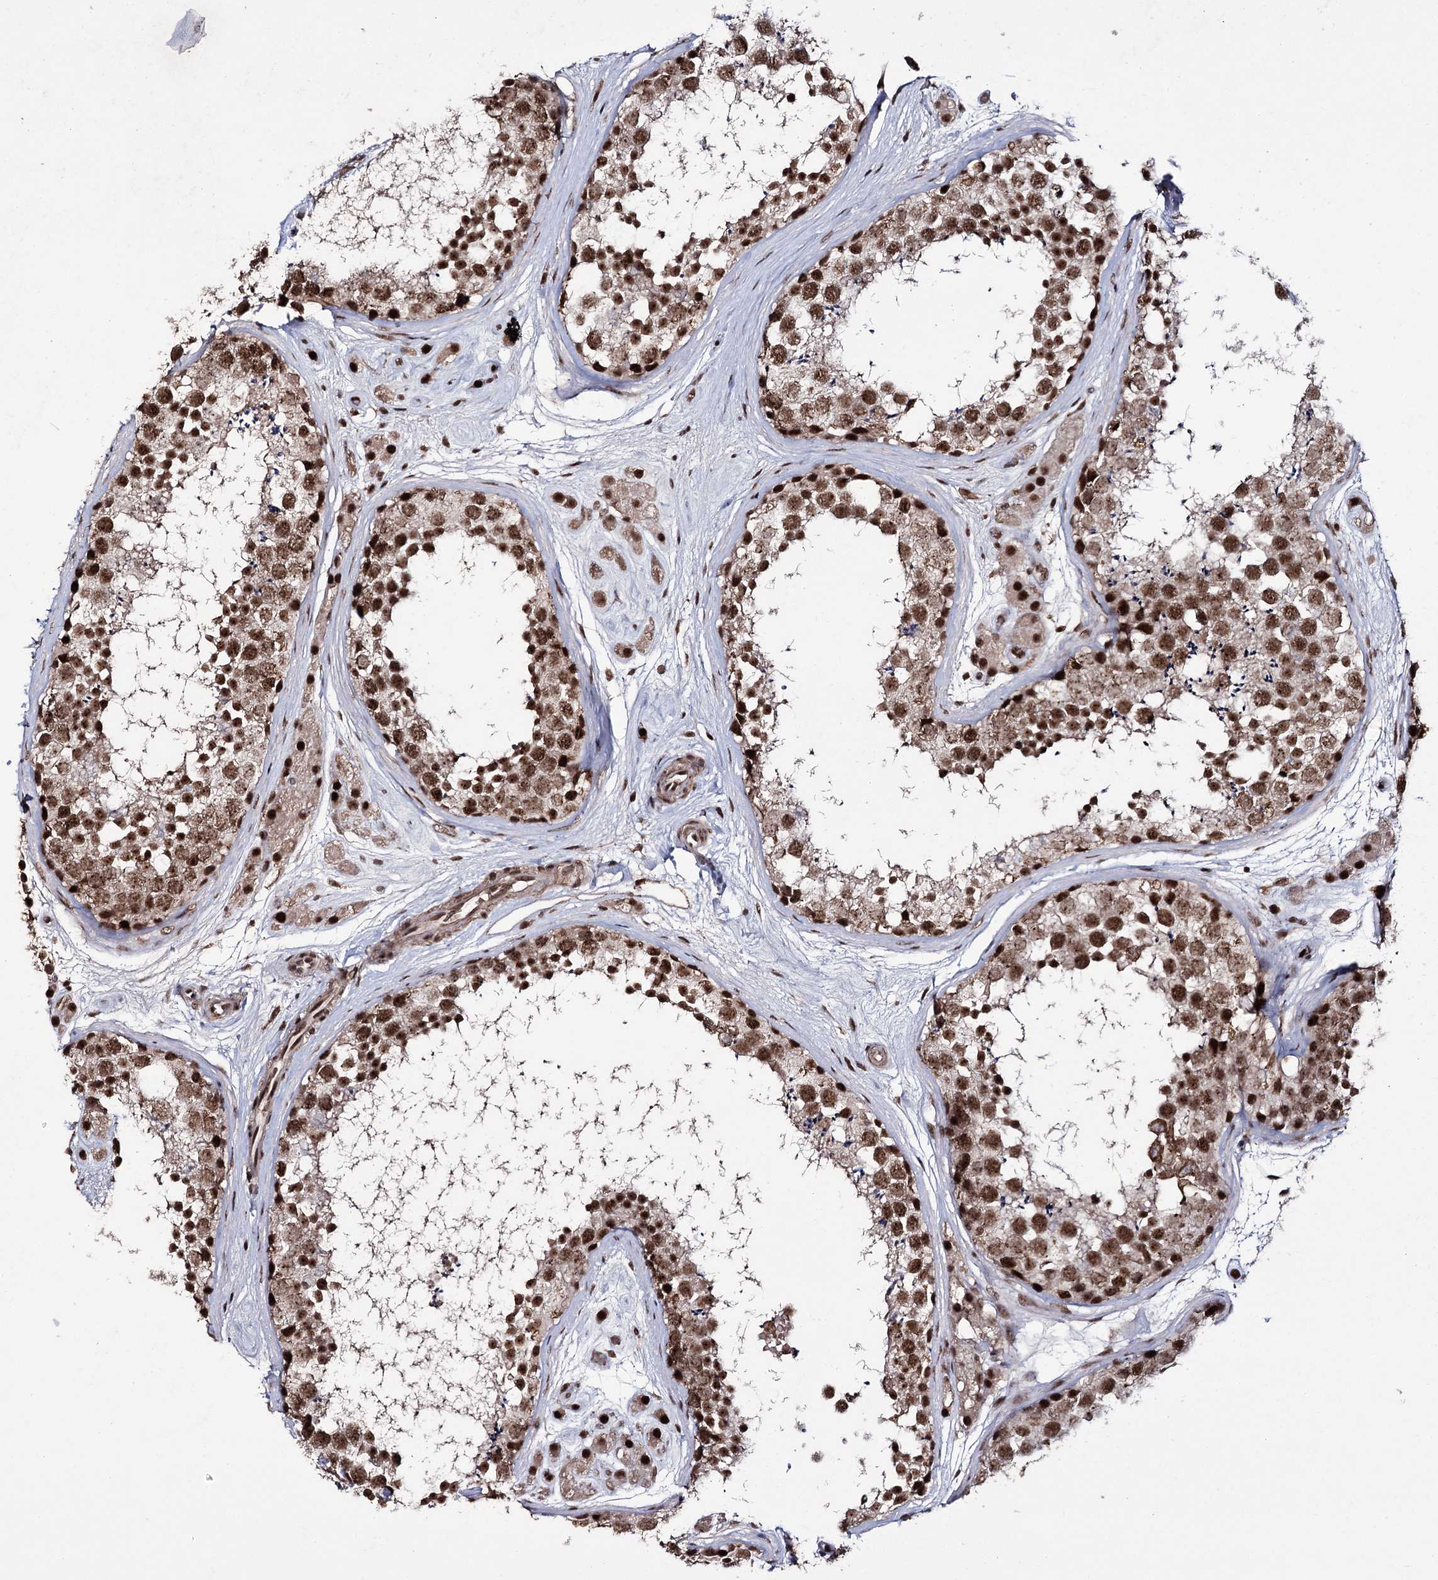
{"staining": {"intensity": "strong", "quantity": ">75%", "location": "nuclear"}, "tissue": "testis", "cell_type": "Cells in seminiferous ducts", "image_type": "normal", "snomed": [{"axis": "morphology", "description": "Normal tissue, NOS"}, {"axis": "topography", "description": "Testis"}], "caption": "Protein staining of unremarkable testis displays strong nuclear expression in about >75% of cells in seminiferous ducts.", "gene": "PRPF40A", "patient": {"sex": "male", "age": 56}}